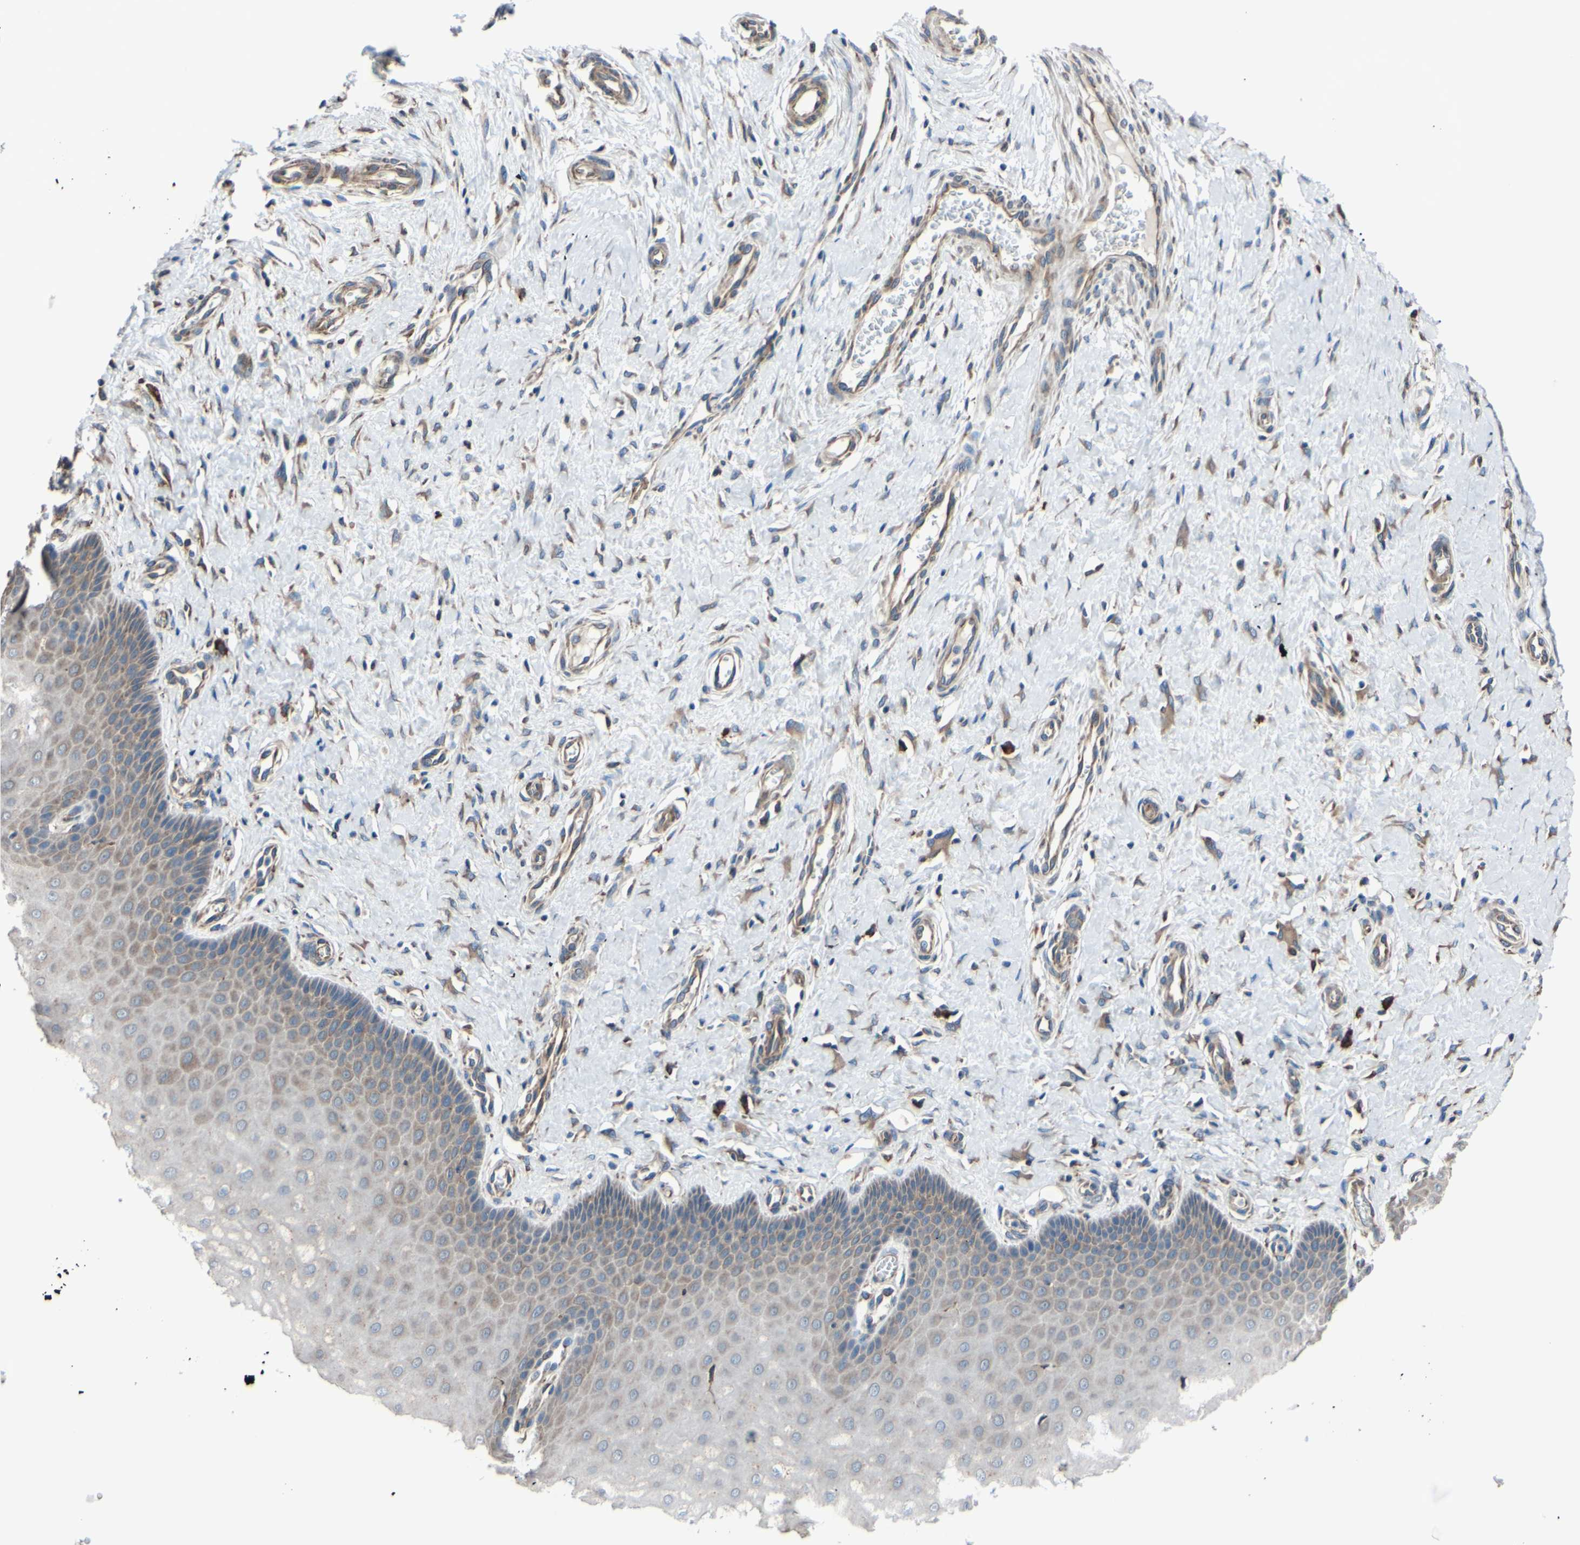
{"staining": {"intensity": "moderate", "quantity": ">75%", "location": "cytoplasmic/membranous"}, "tissue": "cervix", "cell_type": "Glandular cells", "image_type": "normal", "snomed": [{"axis": "morphology", "description": "Normal tissue, NOS"}, {"axis": "topography", "description": "Cervix"}], "caption": "Protein staining of benign cervix demonstrates moderate cytoplasmic/membranous positivity in about >75% of glandular cells.", "gene": "BMF", "patient": {"sex": "female", "age": 55}}